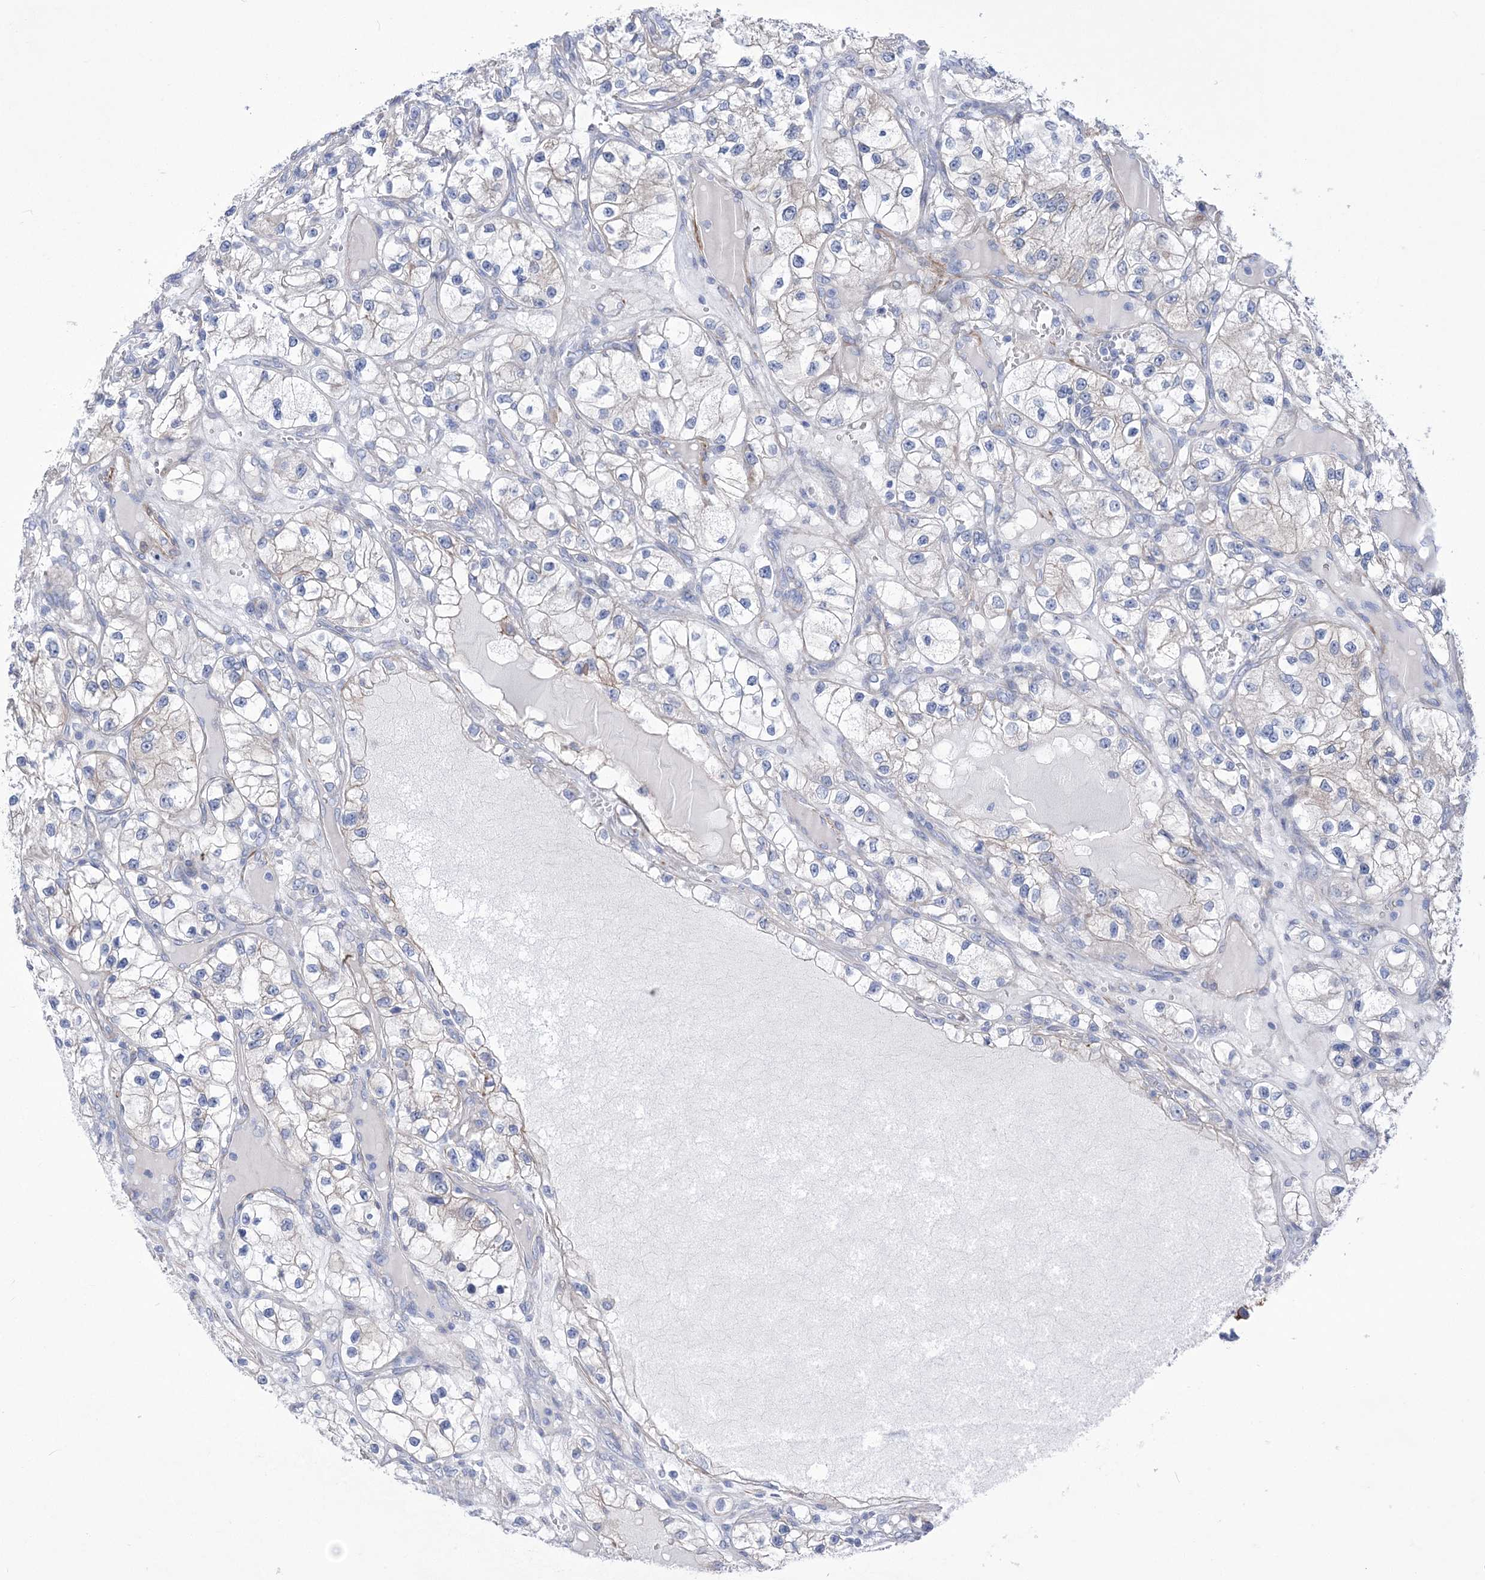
{"staining": {"intensity": "negative", "quantity": "none", "location": "none"}, "tissue": "renal cancer", "cell_type": "Tumor cells", "image_type": "cancer", "snomed": [{"axis": "morphology", "description": "Adenocarcinoma, NOS"}, {"axis": "topography", "description": "Kidney"}], "caption": "High power microscopy micrograph of an immunohistochemistry (IHC) histopathology image of adenocarcinoma (renal), revealing no significant expression in tumor cells.", "gene": "WDR74", "patient": {"sex": "female", "age": 57}}